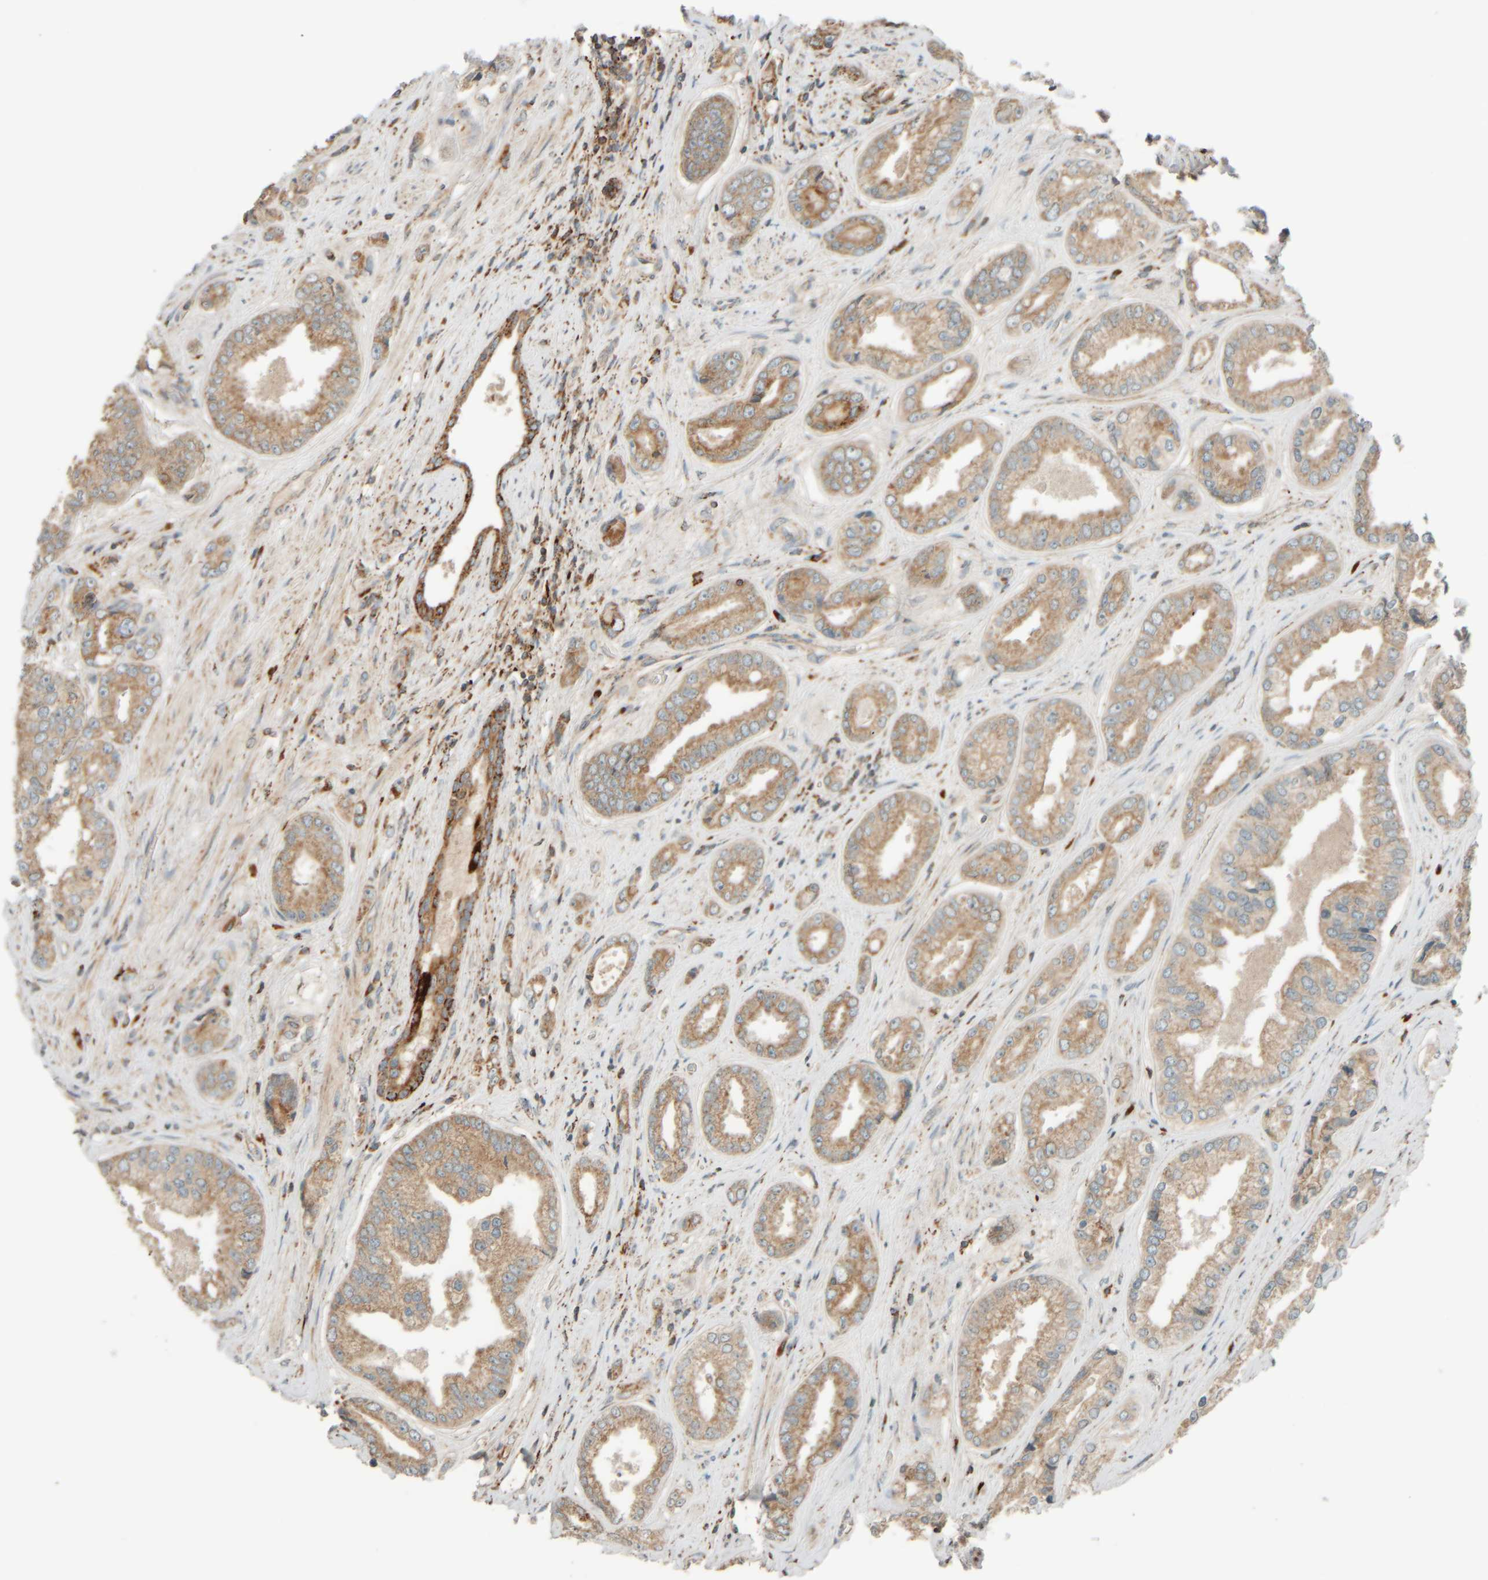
{"staining": {"intensity": "moderate", "quantity": ">75%", "location": "cytoplasmic/membranous"}, "tissue": "prostate cancer", "cell_type": "Tumor cells", "image_type": "cancer", "snomed": [{"axis": "morphology", "description": "Adenocarcinoma, High grade"}, {"axis": "topography", "description": "Prostate"}], "caption": "Prostate cancer stained with a brown dye shows moderate cytoplasmic/membranous positive positivity in about >75% of tumor cells.", "gene": "SPAG5", "patient": {"sex": "male", "age": 61}}